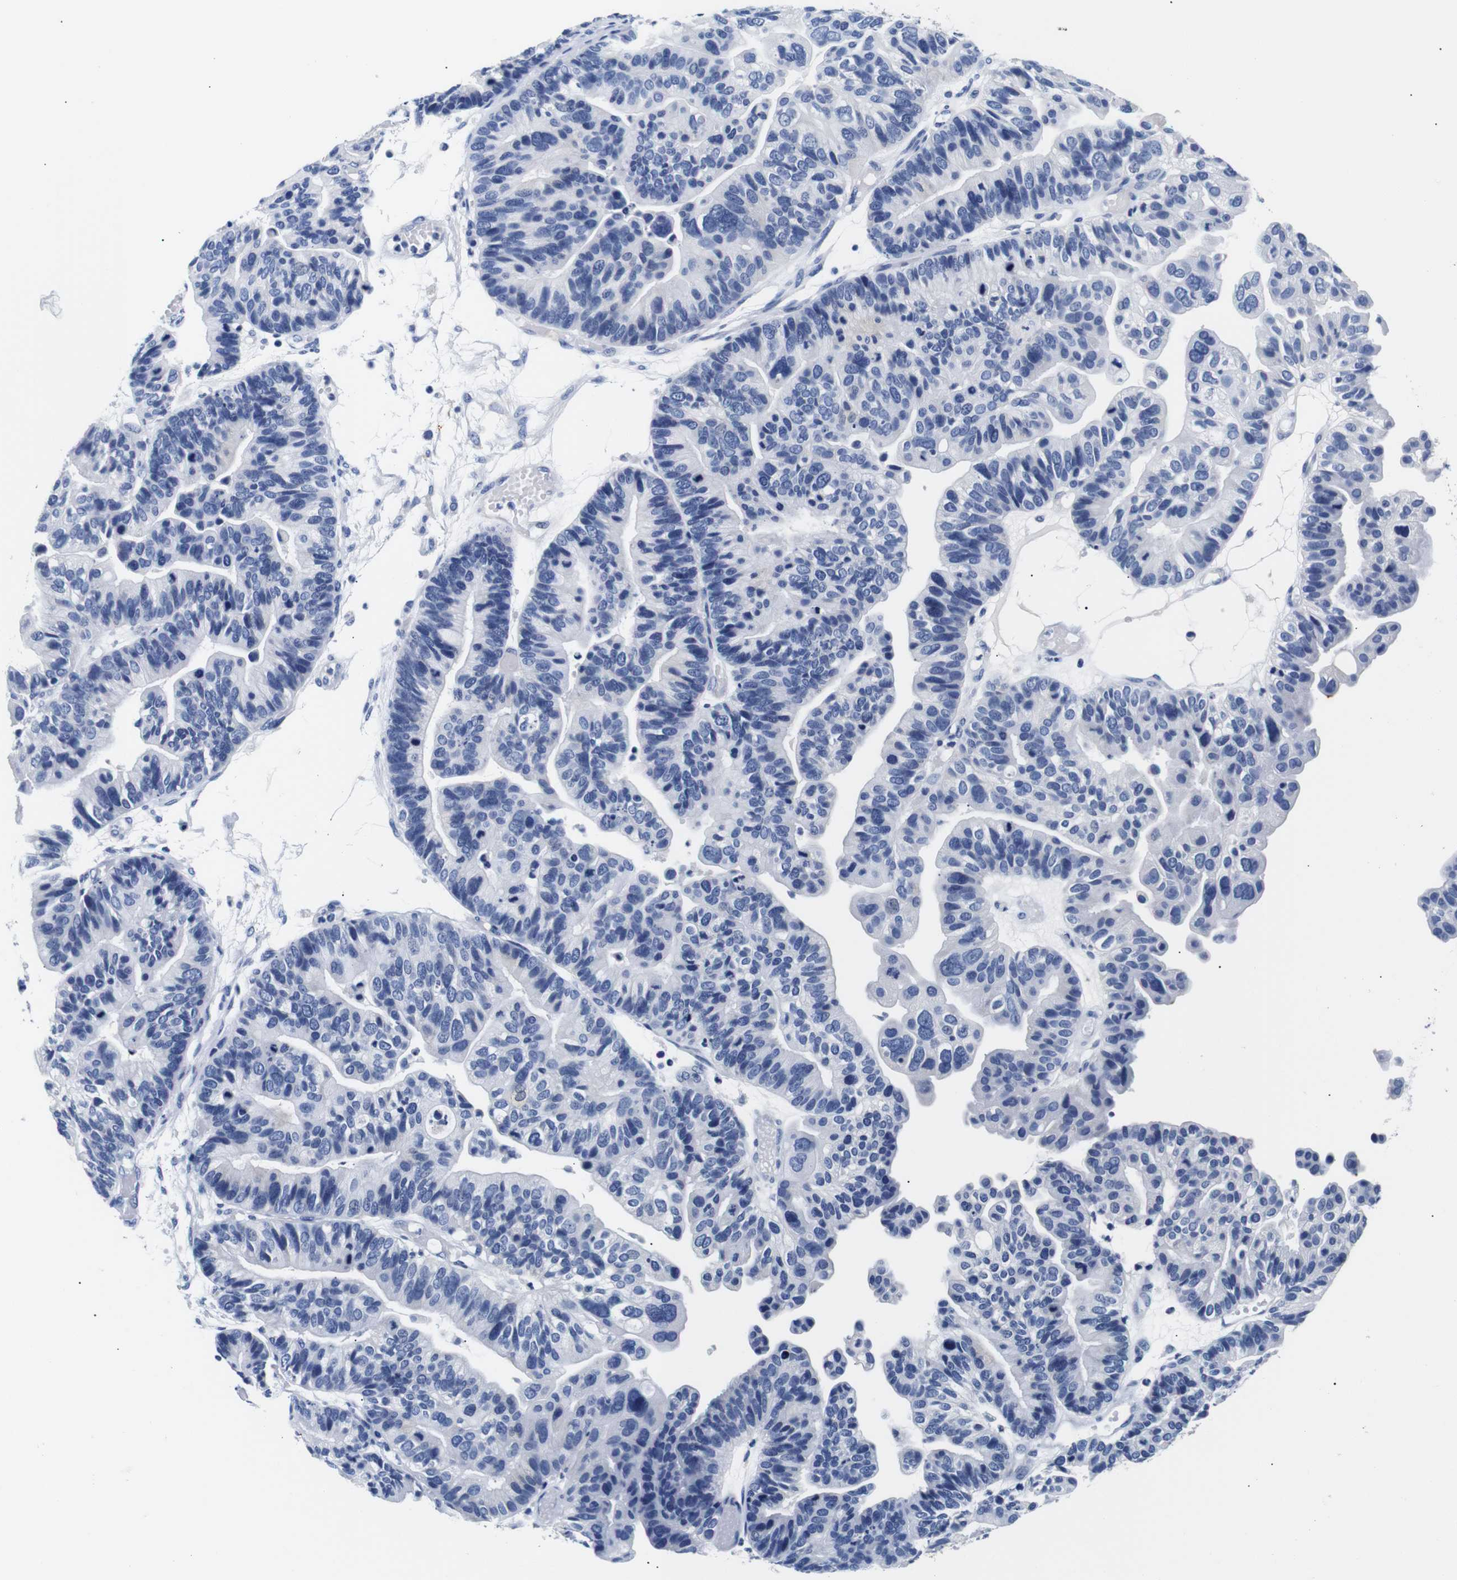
{"staining": {"intensity": "negative", "quantity": "none", "location": "none"}, "tissue": "ovarian cancer", "cell_type": "Tumor cells", "image_type": "cancer", "snomed": [{"axis": "morphology", "description": "Cystadenocarcinoma, serous, NOS"}, {"axis": "topography", "description": "Ovary"}], "caption": "Immunohistochemical staining of ovarian cancer exhibits no significant staining in tumor cells. (DAB immunohistochemistry, high magnification).", "gene": "GAP43", "patient": {"sex": "female", "age": 56}}